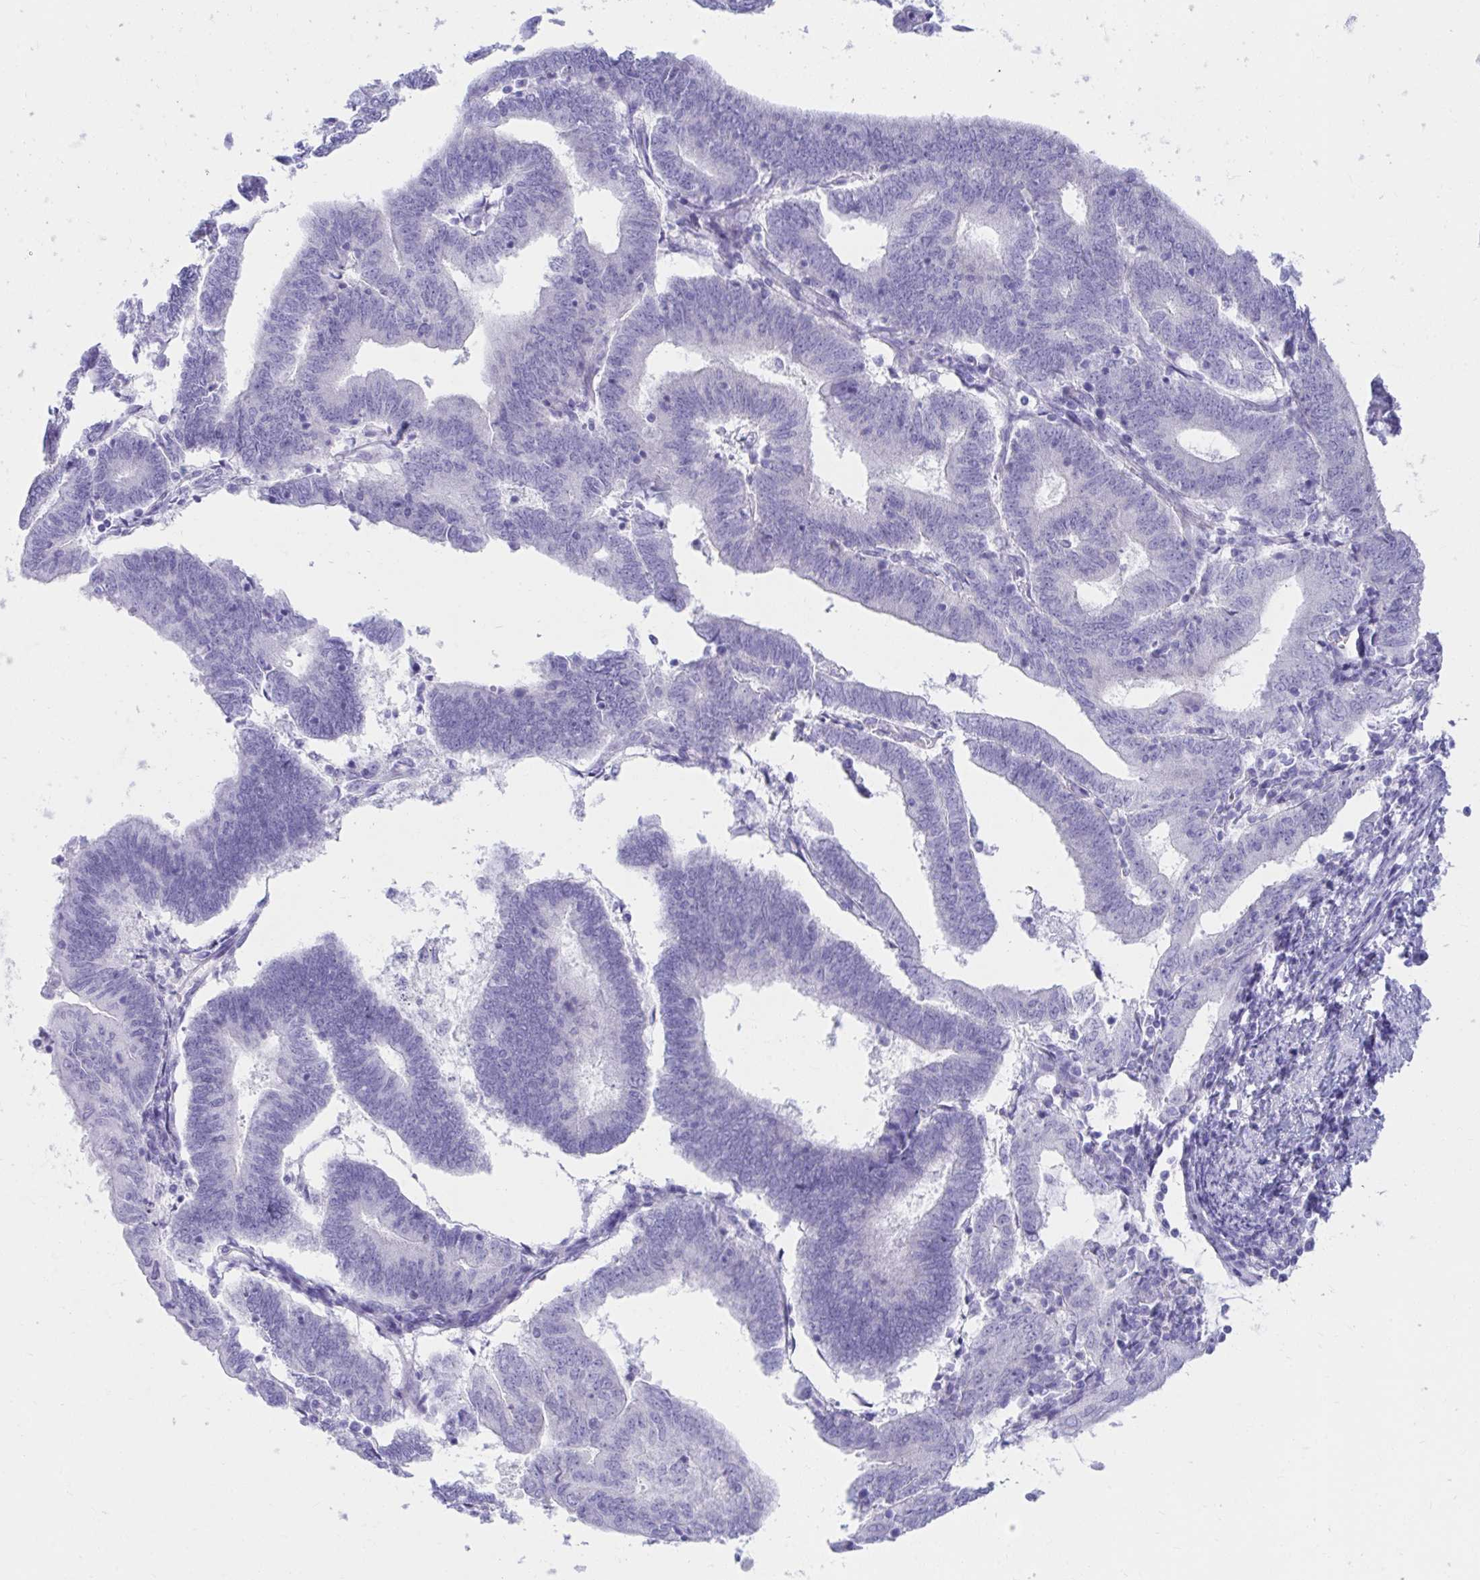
{"staining": {"intensity": "negative", "quantity": "none", "location": "none"}, "tissue": "endometrial cancer", "cell_type": "Tumor cells", "image_type": "cancer", "snomed": [{"axis": "morphology", "description": "Adenocarcinoma, NOS"}, {"axis": "topography", "description": "Endometrium"}], "caption": "Immunohistochemistry photomicrograph of adenocarcinoma (endometrial) stained for a protein (brown), which demonstrates no expression in tumor cells.", "gene": "SHISA8", "patient": {"sex": "female", "age": 70}}